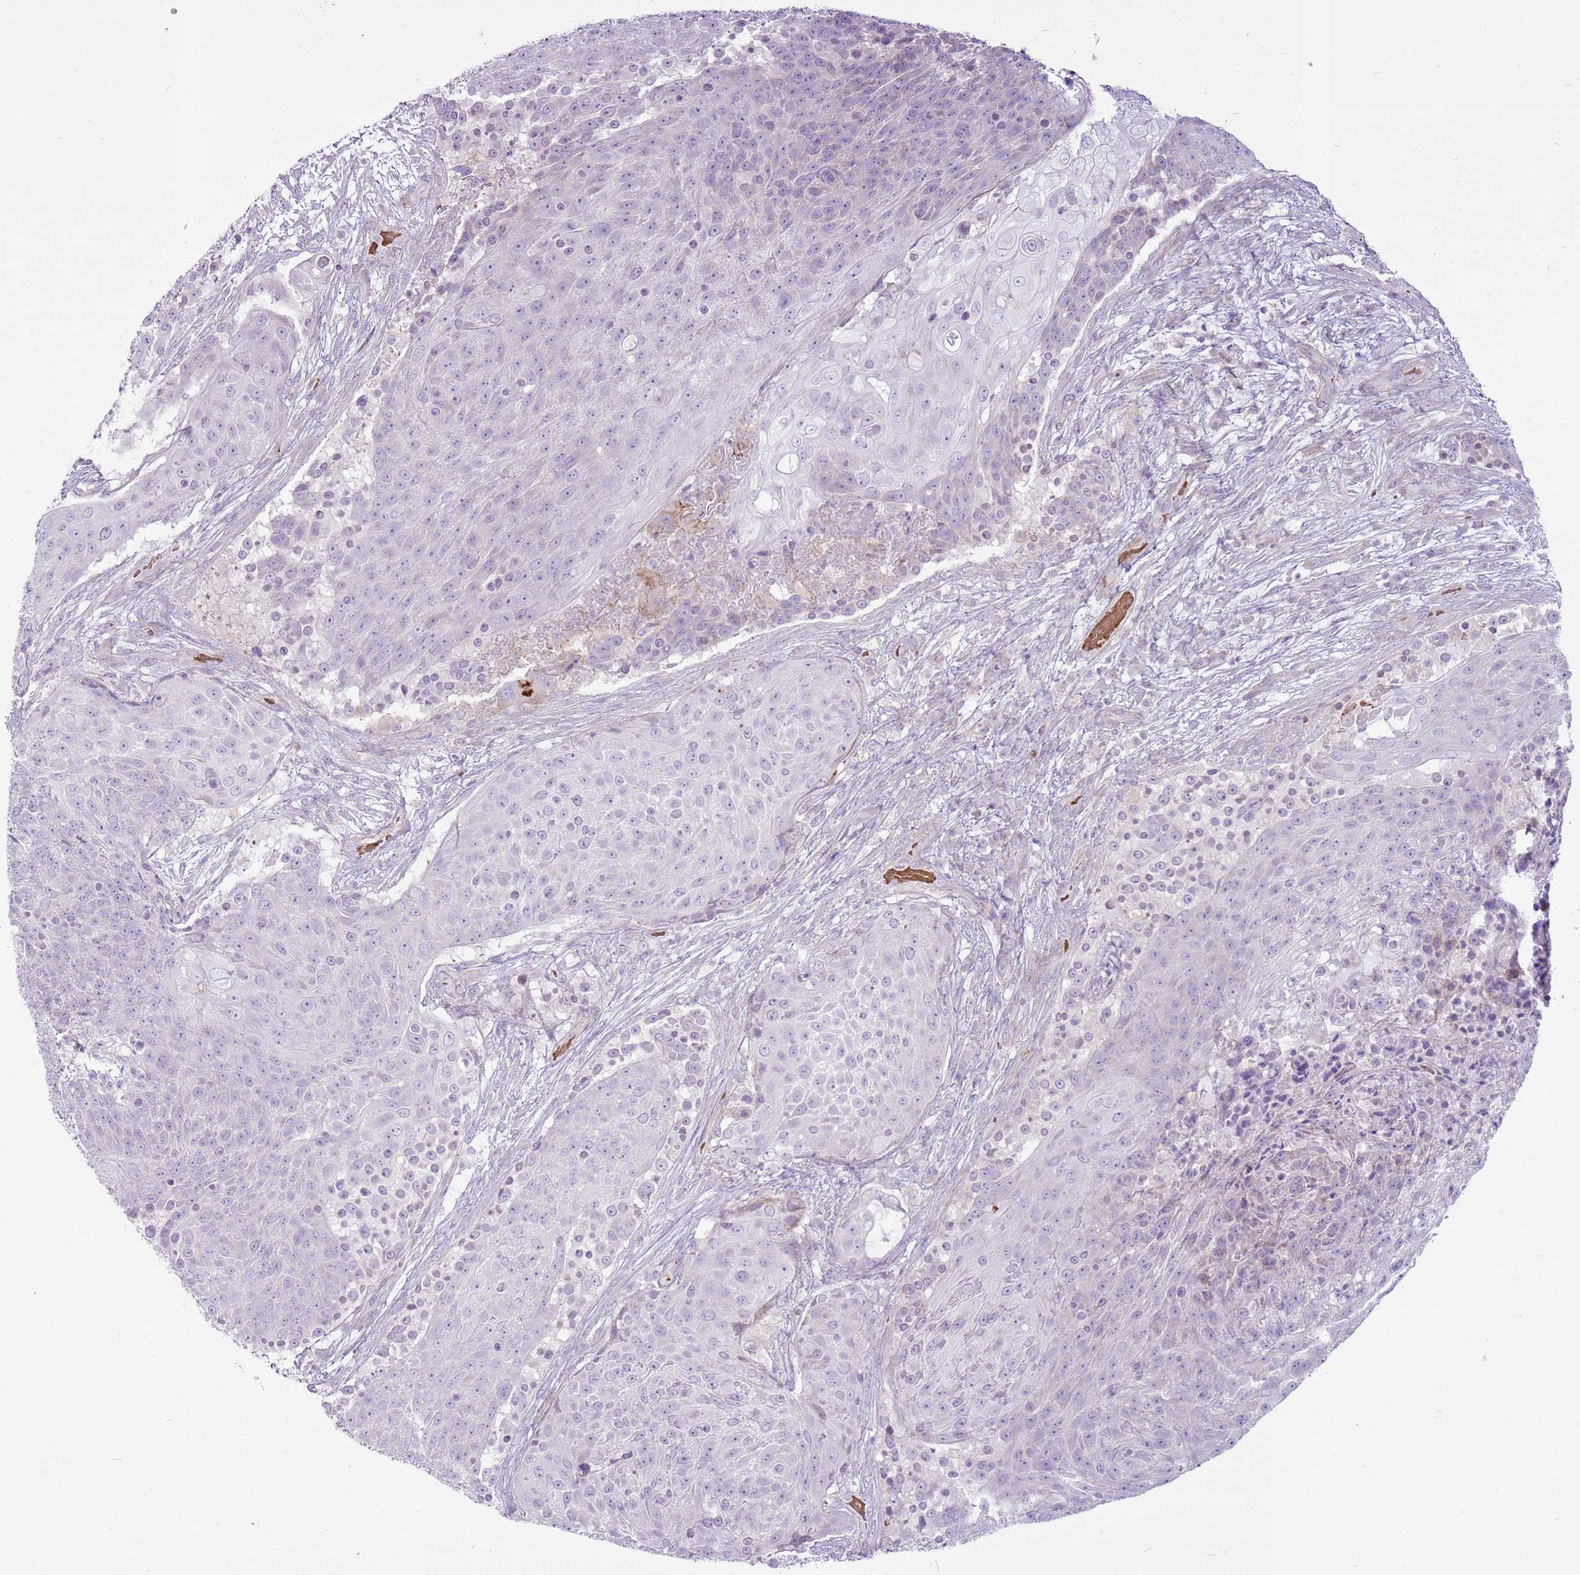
{"staining": {"intensity": "negative", "quantity": "none", "location": "none"}, "tissue": "urothelial cancer", "cell_type": "Tumor cells", "image_type": "cancer", "snomed": [{"axis": "morphology", "description": "Urothelial carcinoma, High grade"}, {"axis": "topography", "description": "Urinary bladder"}], "caption": "An image of urothelial cancer stained for a protein displays no brown staining in tumor cells.", "gene": "CHAC2", "patient": {"sex": "female", "age": 63}}